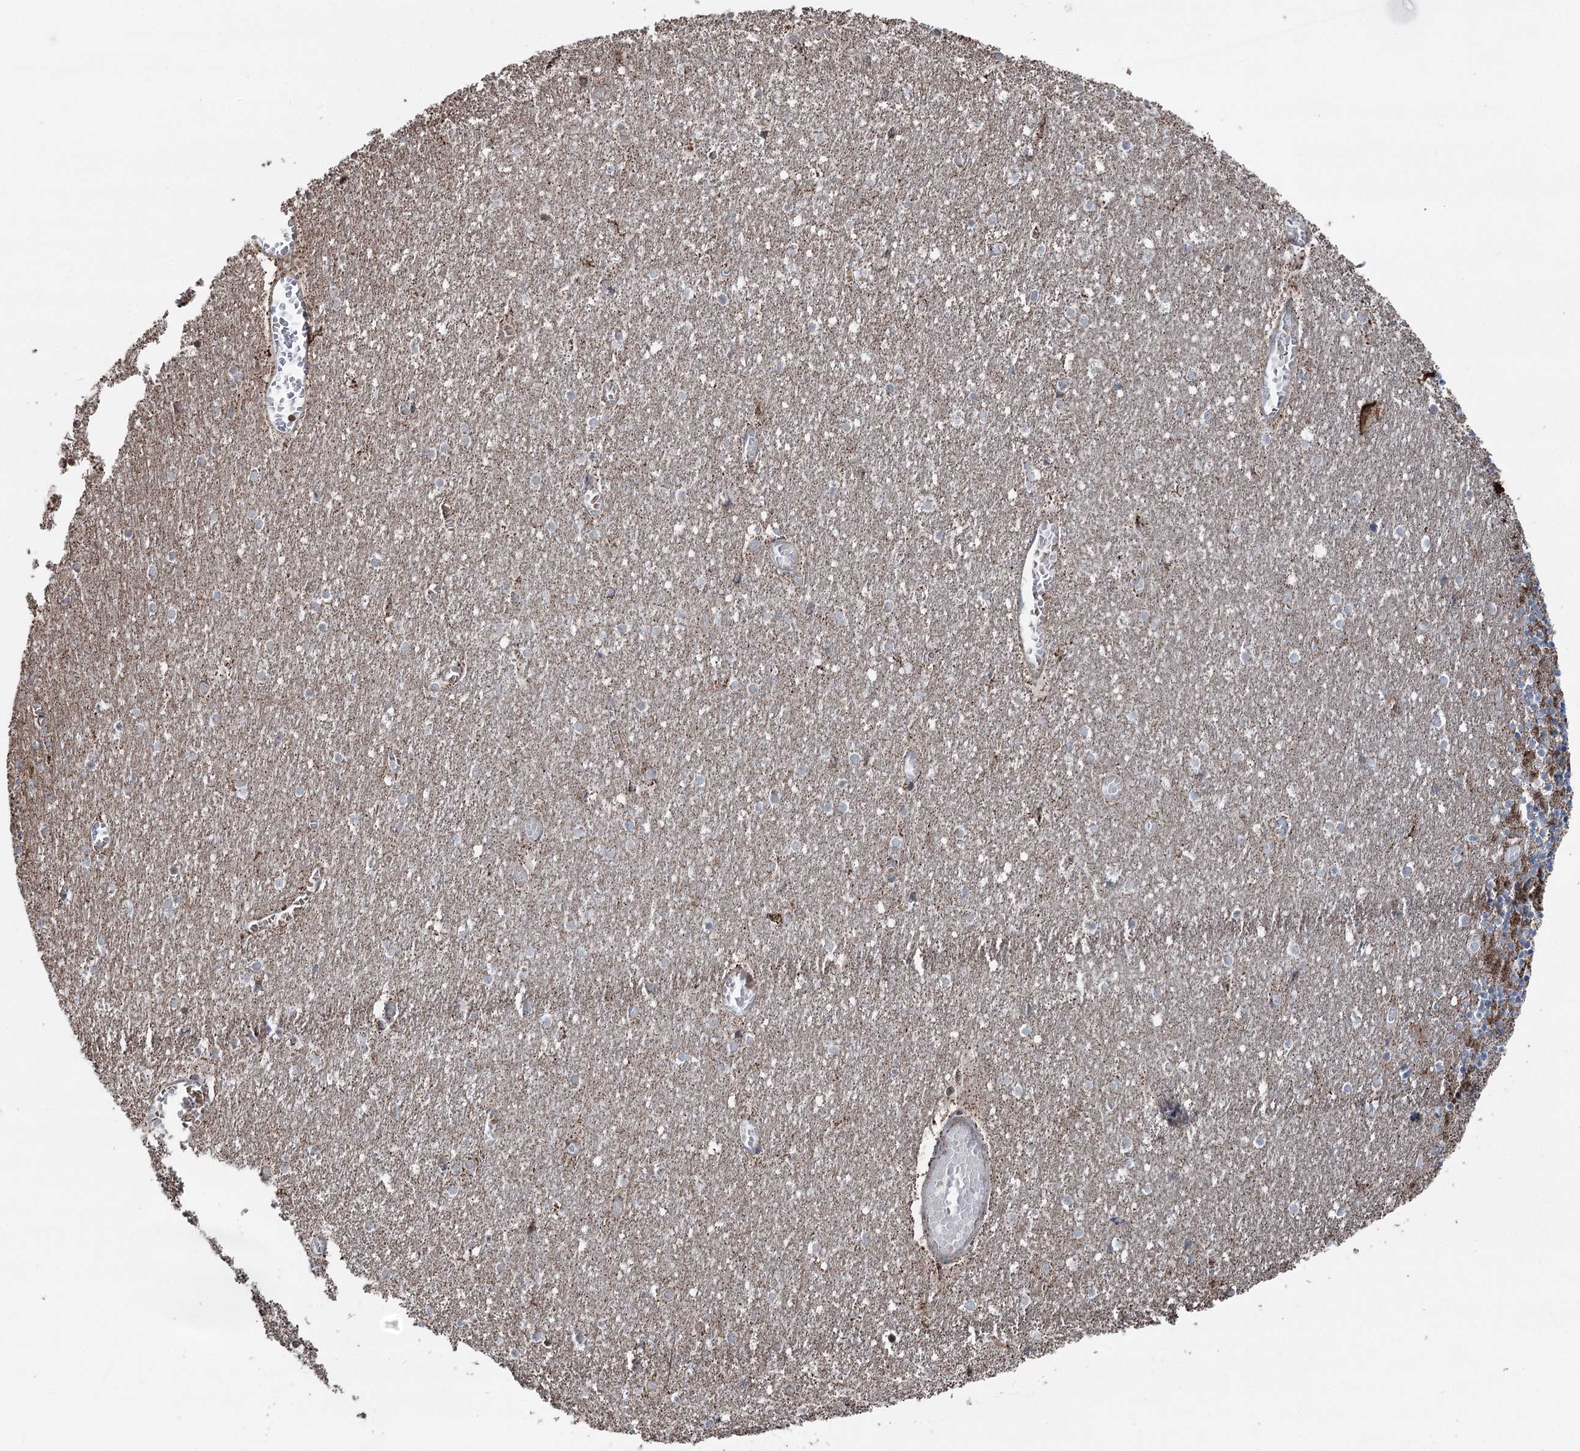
{"staining": {"intensity": "strong", "quantity": "25%-75%", "location": "cytoplasmic/membranous"}, "tissue": "cerebellum", "cell_type": "Cells in granular layer", "image_type": "normal", "snomed": [{"axis": "morphology", "description": "Normal tissue, NOS"}, {"axis": "topography", "description": "Cerebellum"}], "caption": "A high amount of strong cytoplasmic/membranous staining is seen in about 25%-75% of cells in granular layer in unremarkable cerebellum. (DAB (3,3'-diaminobenzidine) IHC, brown staining for protein, blue staining for nuclei).", "gene": "UCN3", "patient": {"sex": "female", "age": 28}}